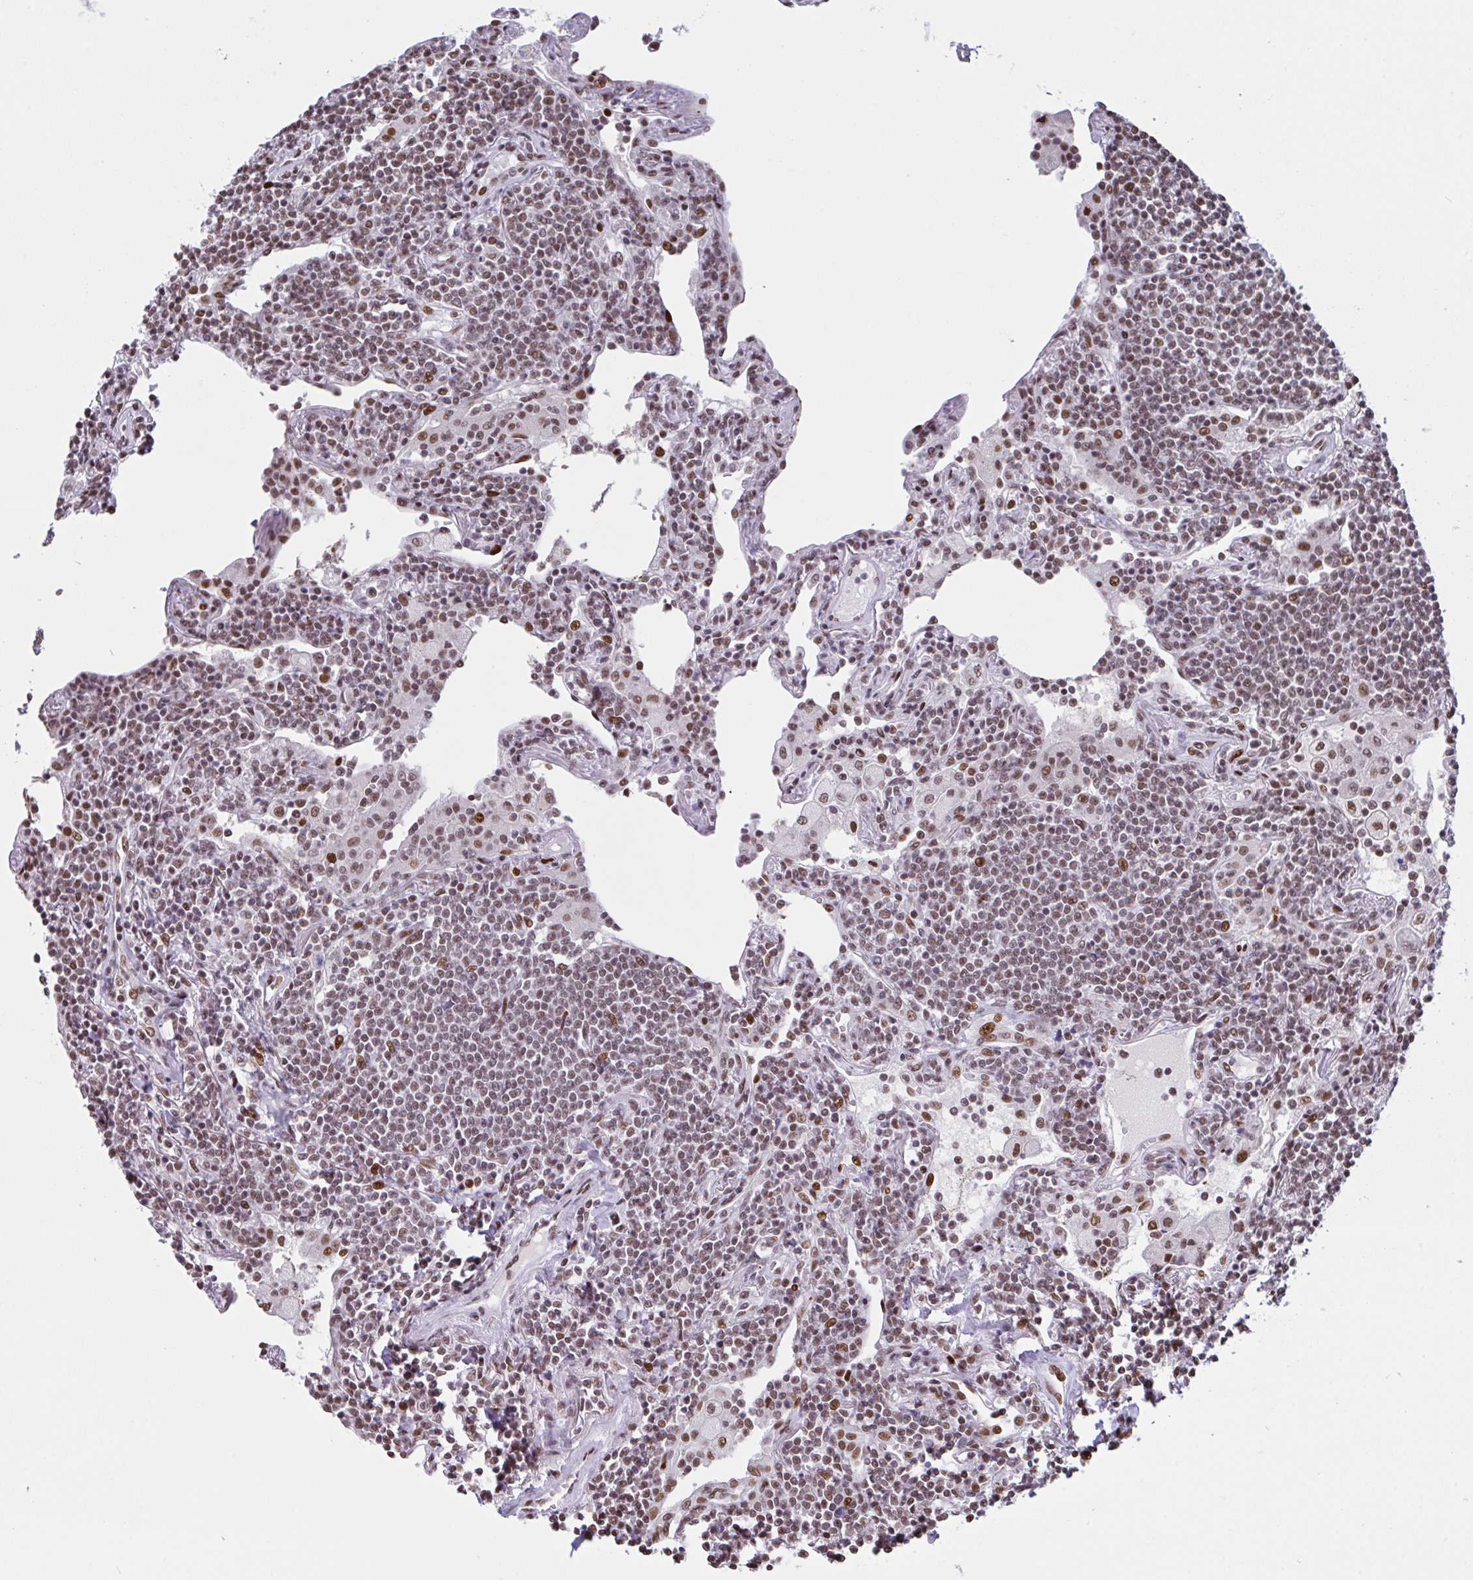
{"staining": {"intensity": "moderate", "quantity": ">75%", "location": "nuclear"}, "tissue": "lymphoma", "cell_type": "Tumor cells", "image_type": "cancer", "snomed": [{"axis": "morphology", "description": "Malignant lymphoma, non-Hodgkin's type, Low grade"}, {"axis": "topography", "description": "Lung"}], "caption": "IHC of lymphoma exhibits medium levels of moderate nuclear expression in approximately >75% of tumor cells.", "gene": "CLP1", "patient": {"sex": "female", "age": 71}}